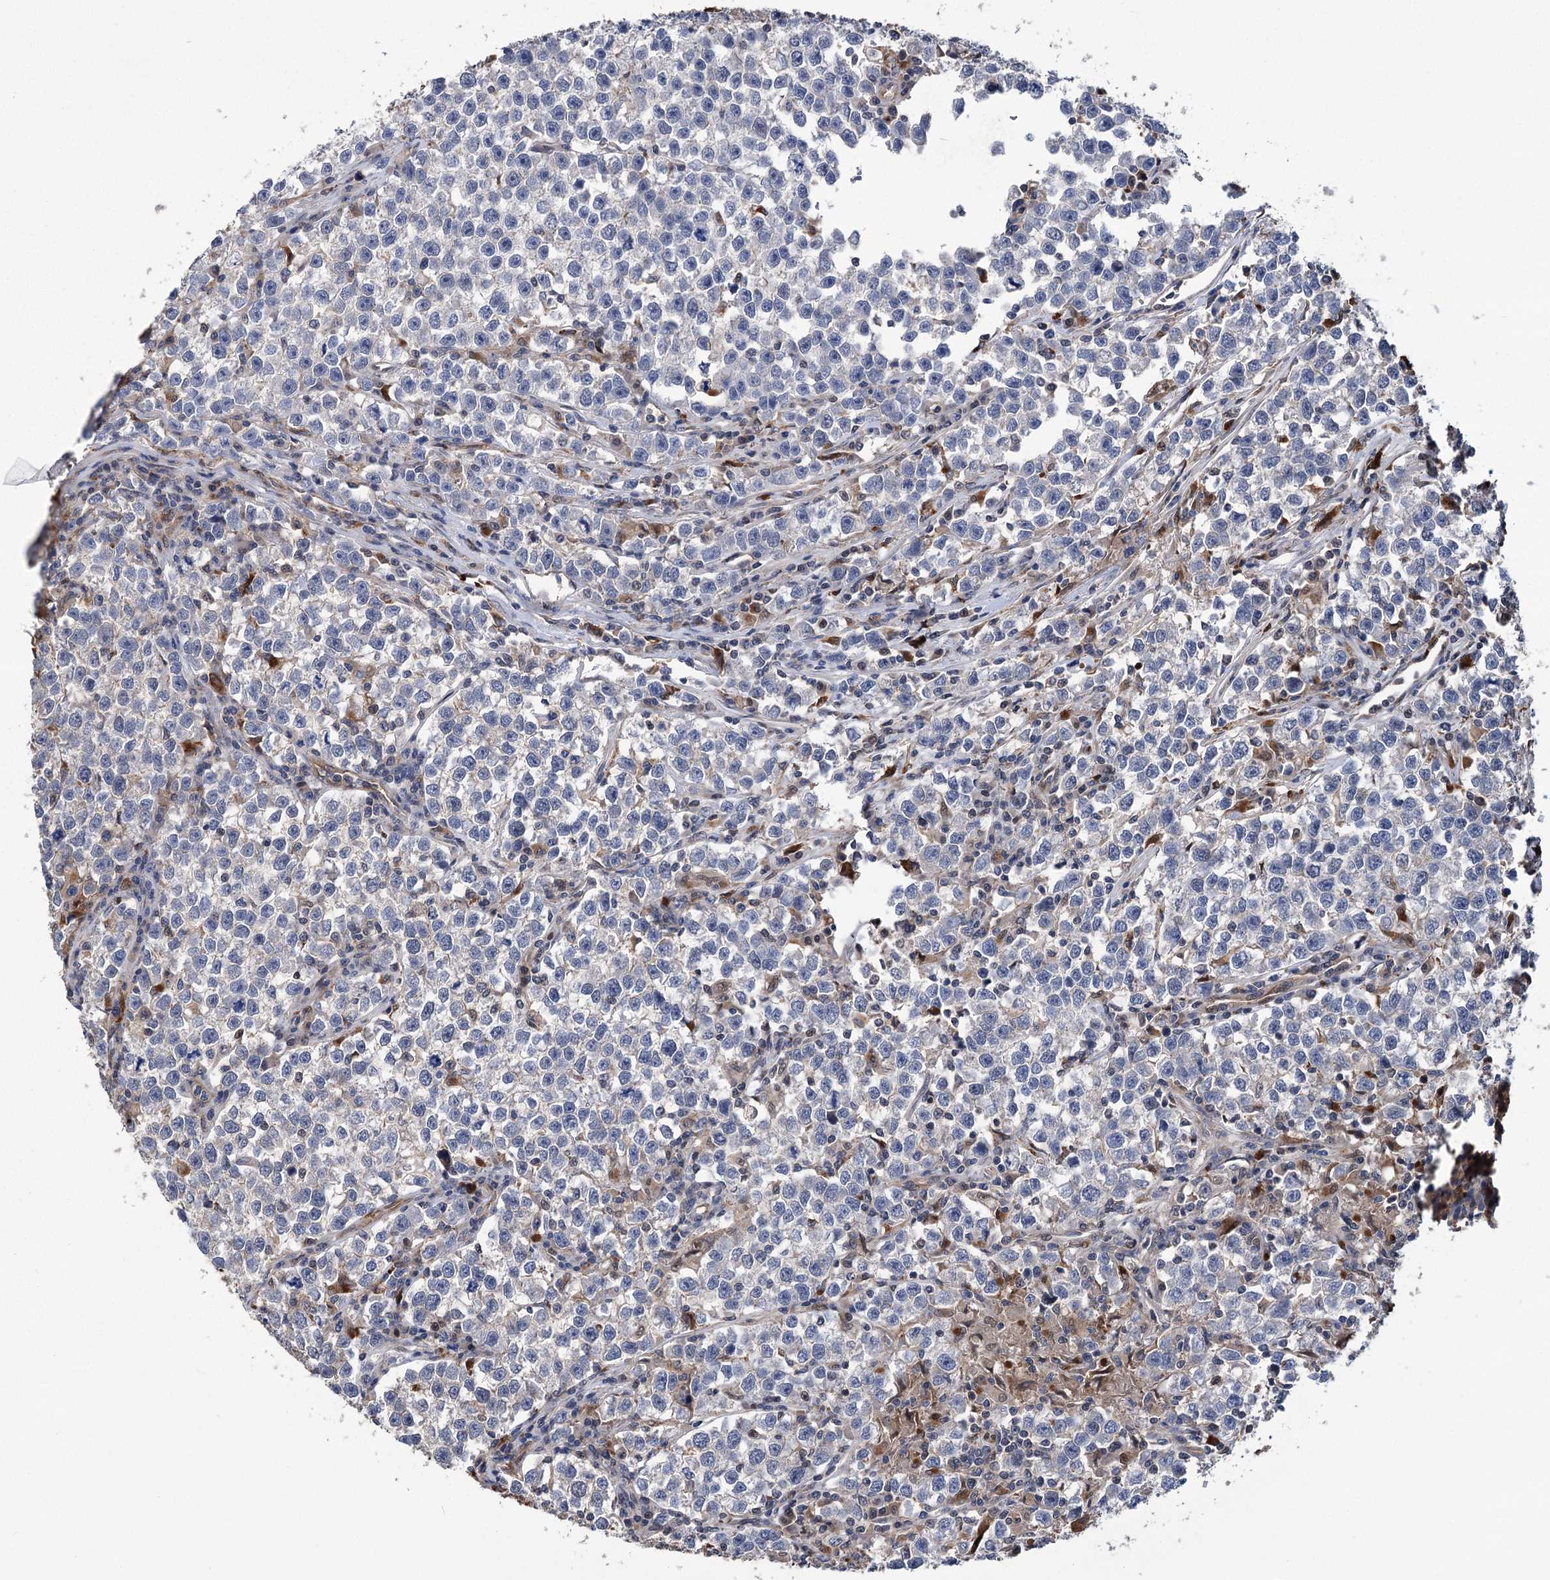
{"staining": {"intensity": "negative", "quantity": "none", "location": "none"}, "tissue": "testis cancer", "cell_type": "Tumor cells", "image_type": "cancer", "snomed": [{"axis": "morphology", "description": "Normal tissue, NOS"}, {"axis": "morphology", "description": "Seminoma, NOS"}, {"axis": "topography", "description": "Testis"}], "caption": "Tumor cells show no significant staining in seminoma (testis). The staining was performed using DAB (3,3'-diaminobenzidine) to visualize the protein expression in brown, while the nuclei were stained in blue with hematoxylin (Magnification: 20x).", "gene": "DPP3", "patient": {"sex": "male", "age": 43}}